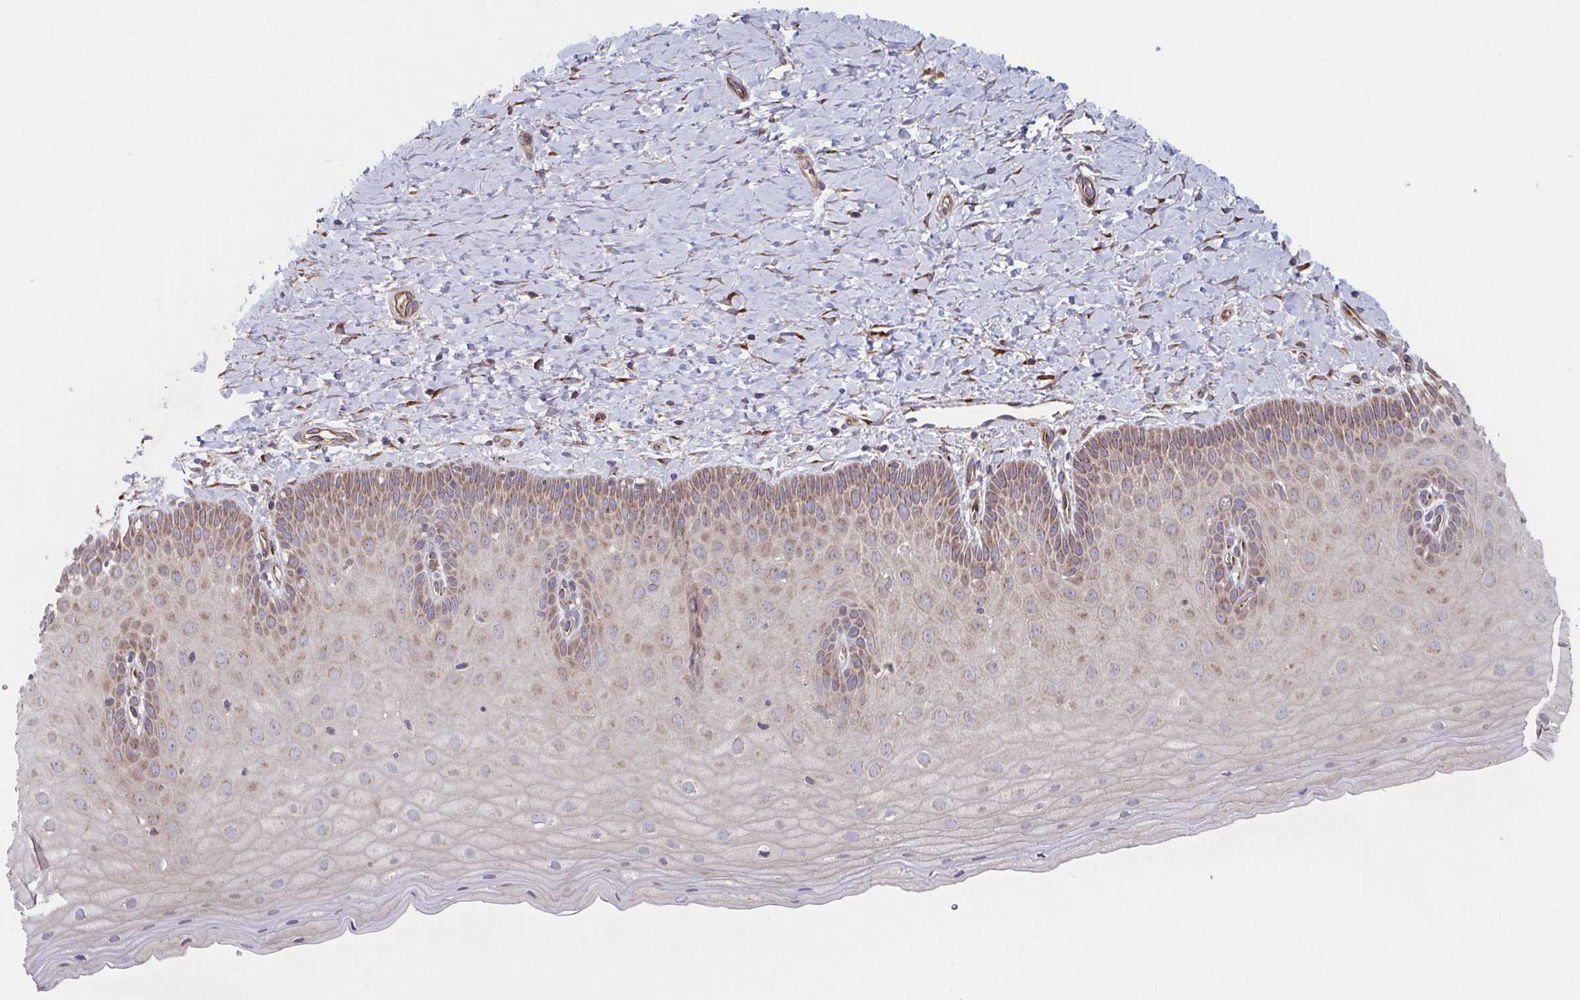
{"staining": {"intensity": "strong", "quantity": ">75%", "location": "cytoplasmic/membranous"}, "tissue": "cervix", "cell_type": "Glandular cells", "image_type": "normal", "snomed": [{"axis": "morphology", "description": "Normal tissue, NOS"}, {"axis": "topography", "description": "Cervix"}], "caption": "DAB (3,3'-diaminobenzidine) immunohistochemical staining of unremarkable cervix exhibits strong cytoplasmic/membranous protein positivity in about >75% of glandular cells.", "gene": "COPB1", "patient": {"sex": "female", "age": 37}}